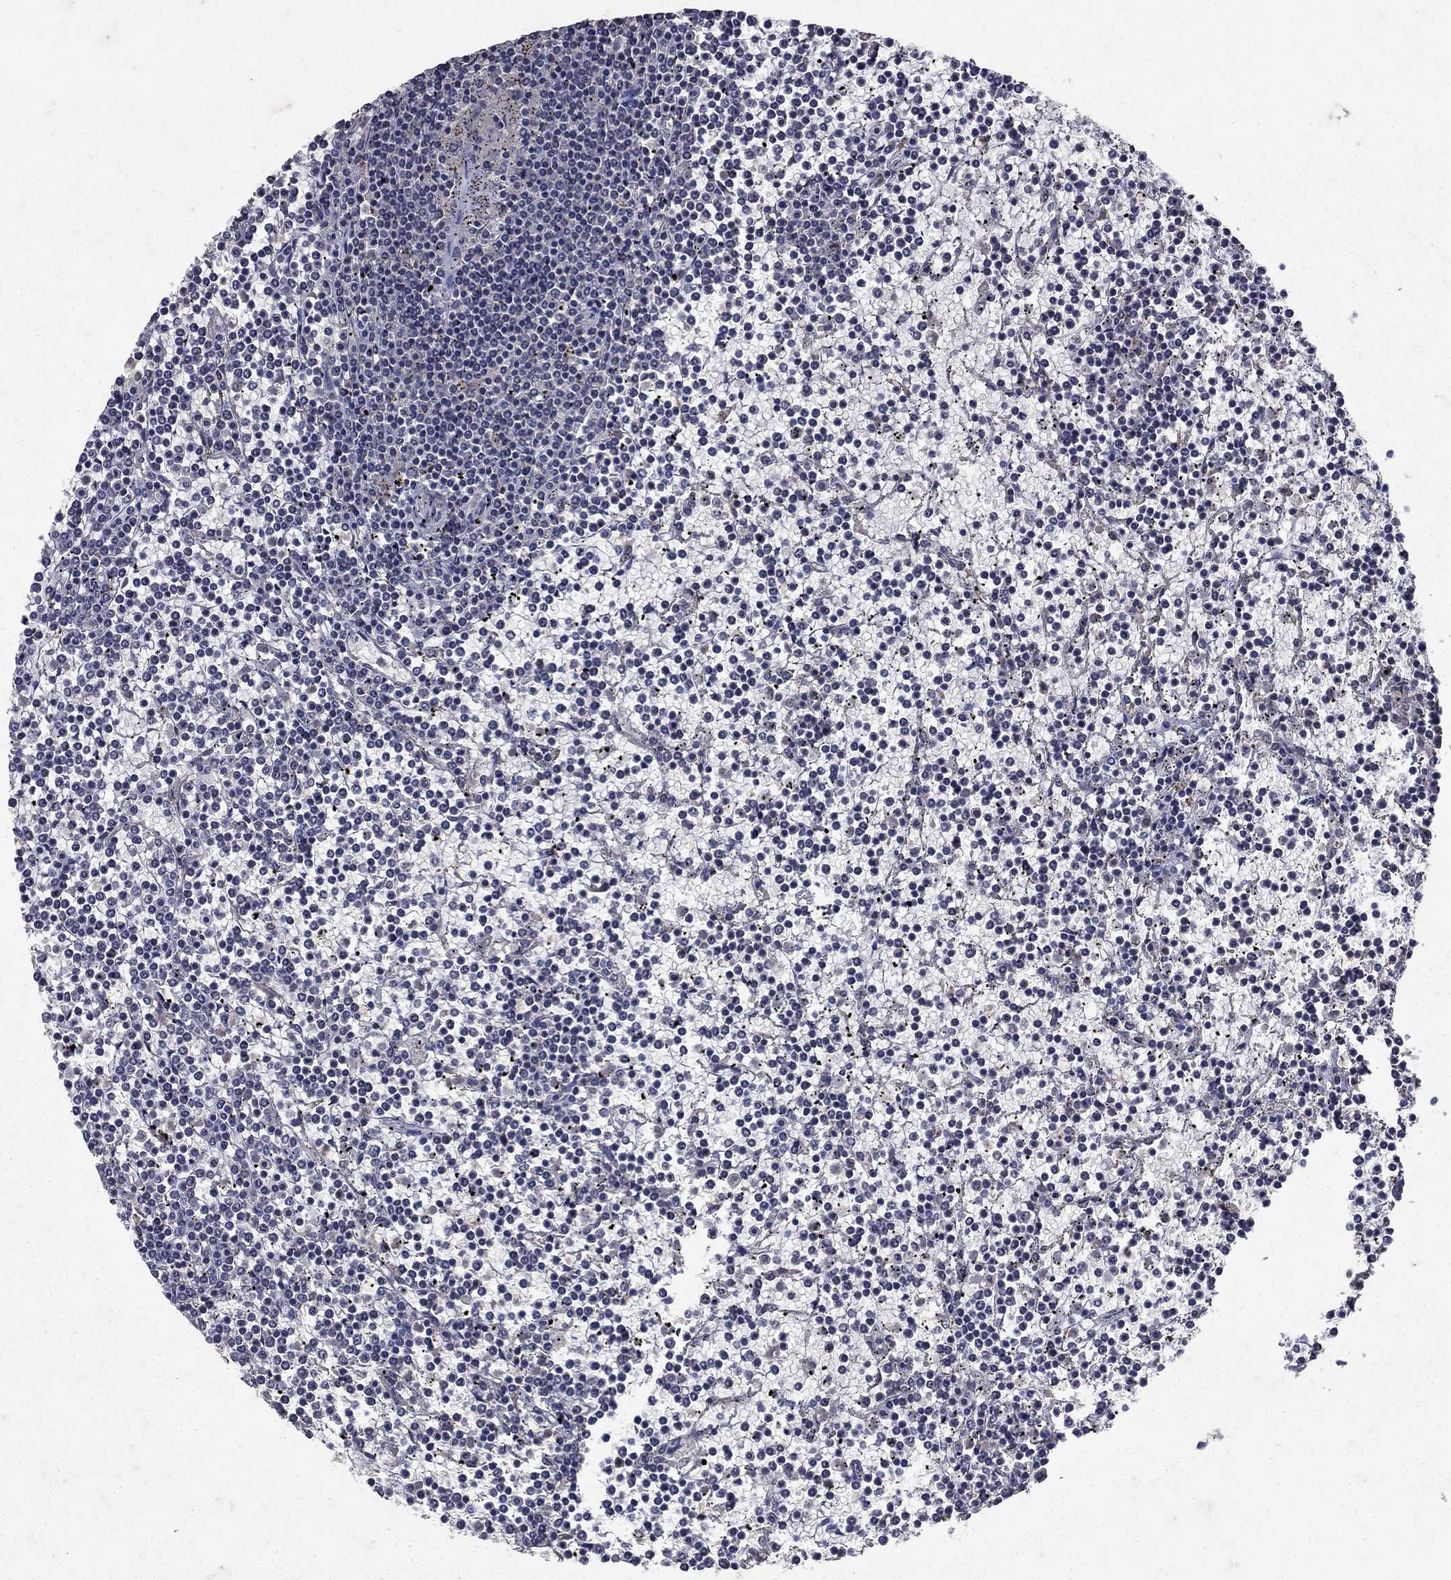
{"staining": {"intensity": "negative", "quantity": "none", "location": "none"}, "tissue": "lymphoma", "cell_type": "Tumor cells", "image_type": "cancer", "snomed": [{"axis": "morphology", "description": "Malignant lymphoma, non-Hodgkin's type, Low grade"}, {"axis": "topography", "description": "Spleen"}], "caption": "Histopathology image shows no protein positivity in tumor cells of lymphoma tissue.", "gene": "NPC2", "patient": {"sex": "female", "age": 19}}